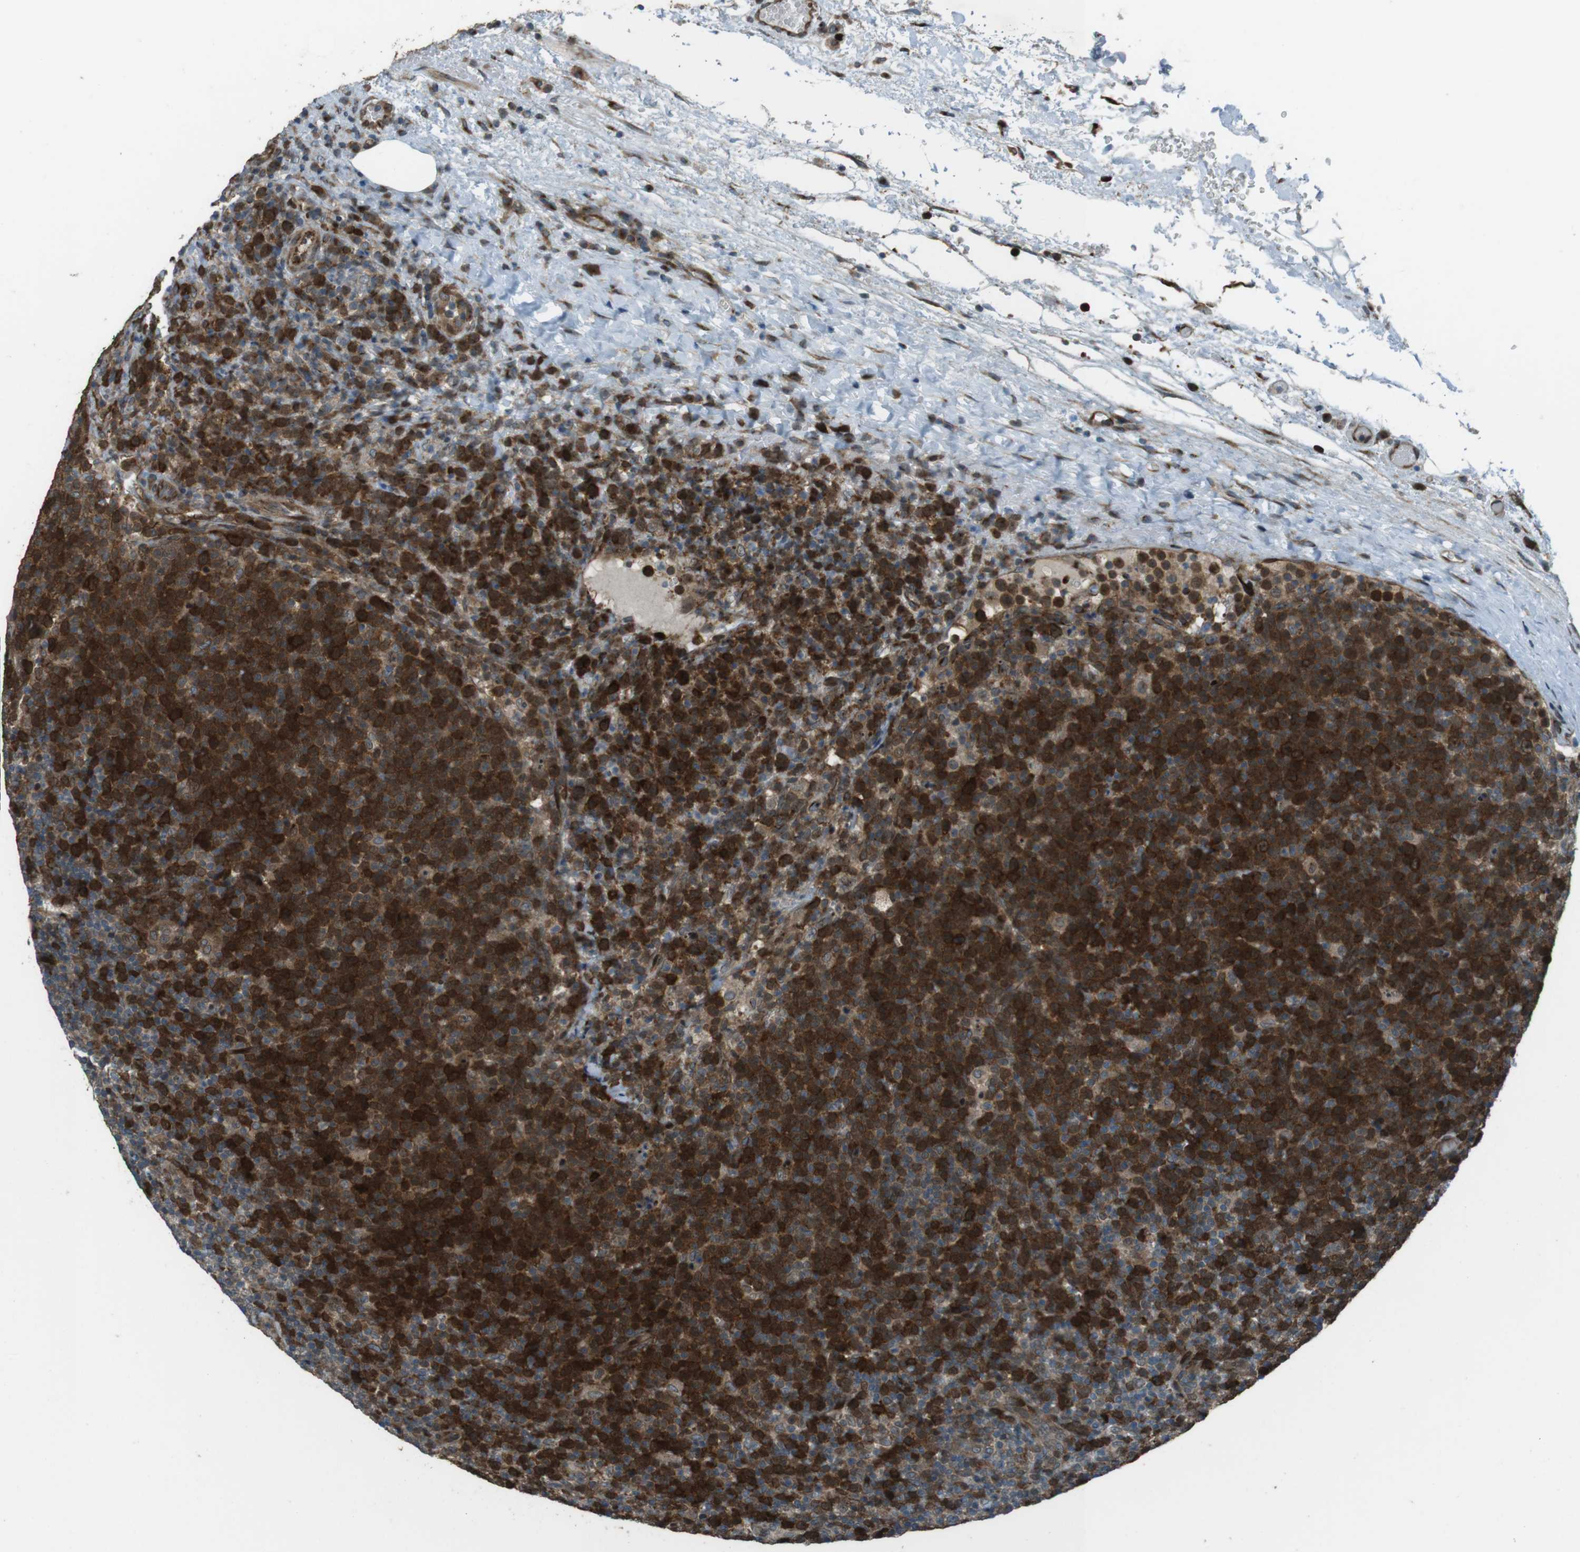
{"staining": {"intensity": "strong", "quantity": ">75%", "location": "cytoplasmic/membranous"}, "tissue": "lymphoma", "cell_type": "Tumor cells", "image_type": "cancer", "snomed": [{"axis": "morphology", "description": "Malignant lymphoma, non-Hodgkin's type, High grade"}, {"axis": "topography", "description": "Lymph node"}], "caption": "Tumor cells reveal high levels of strong cytoplasmic/membranous expression in about >75% of cells in human malignant lymphoma, non-Hodgkin's type (high-grade).", "gene": "ZNF330", "patient": {"sex": "male", "age": 61}}